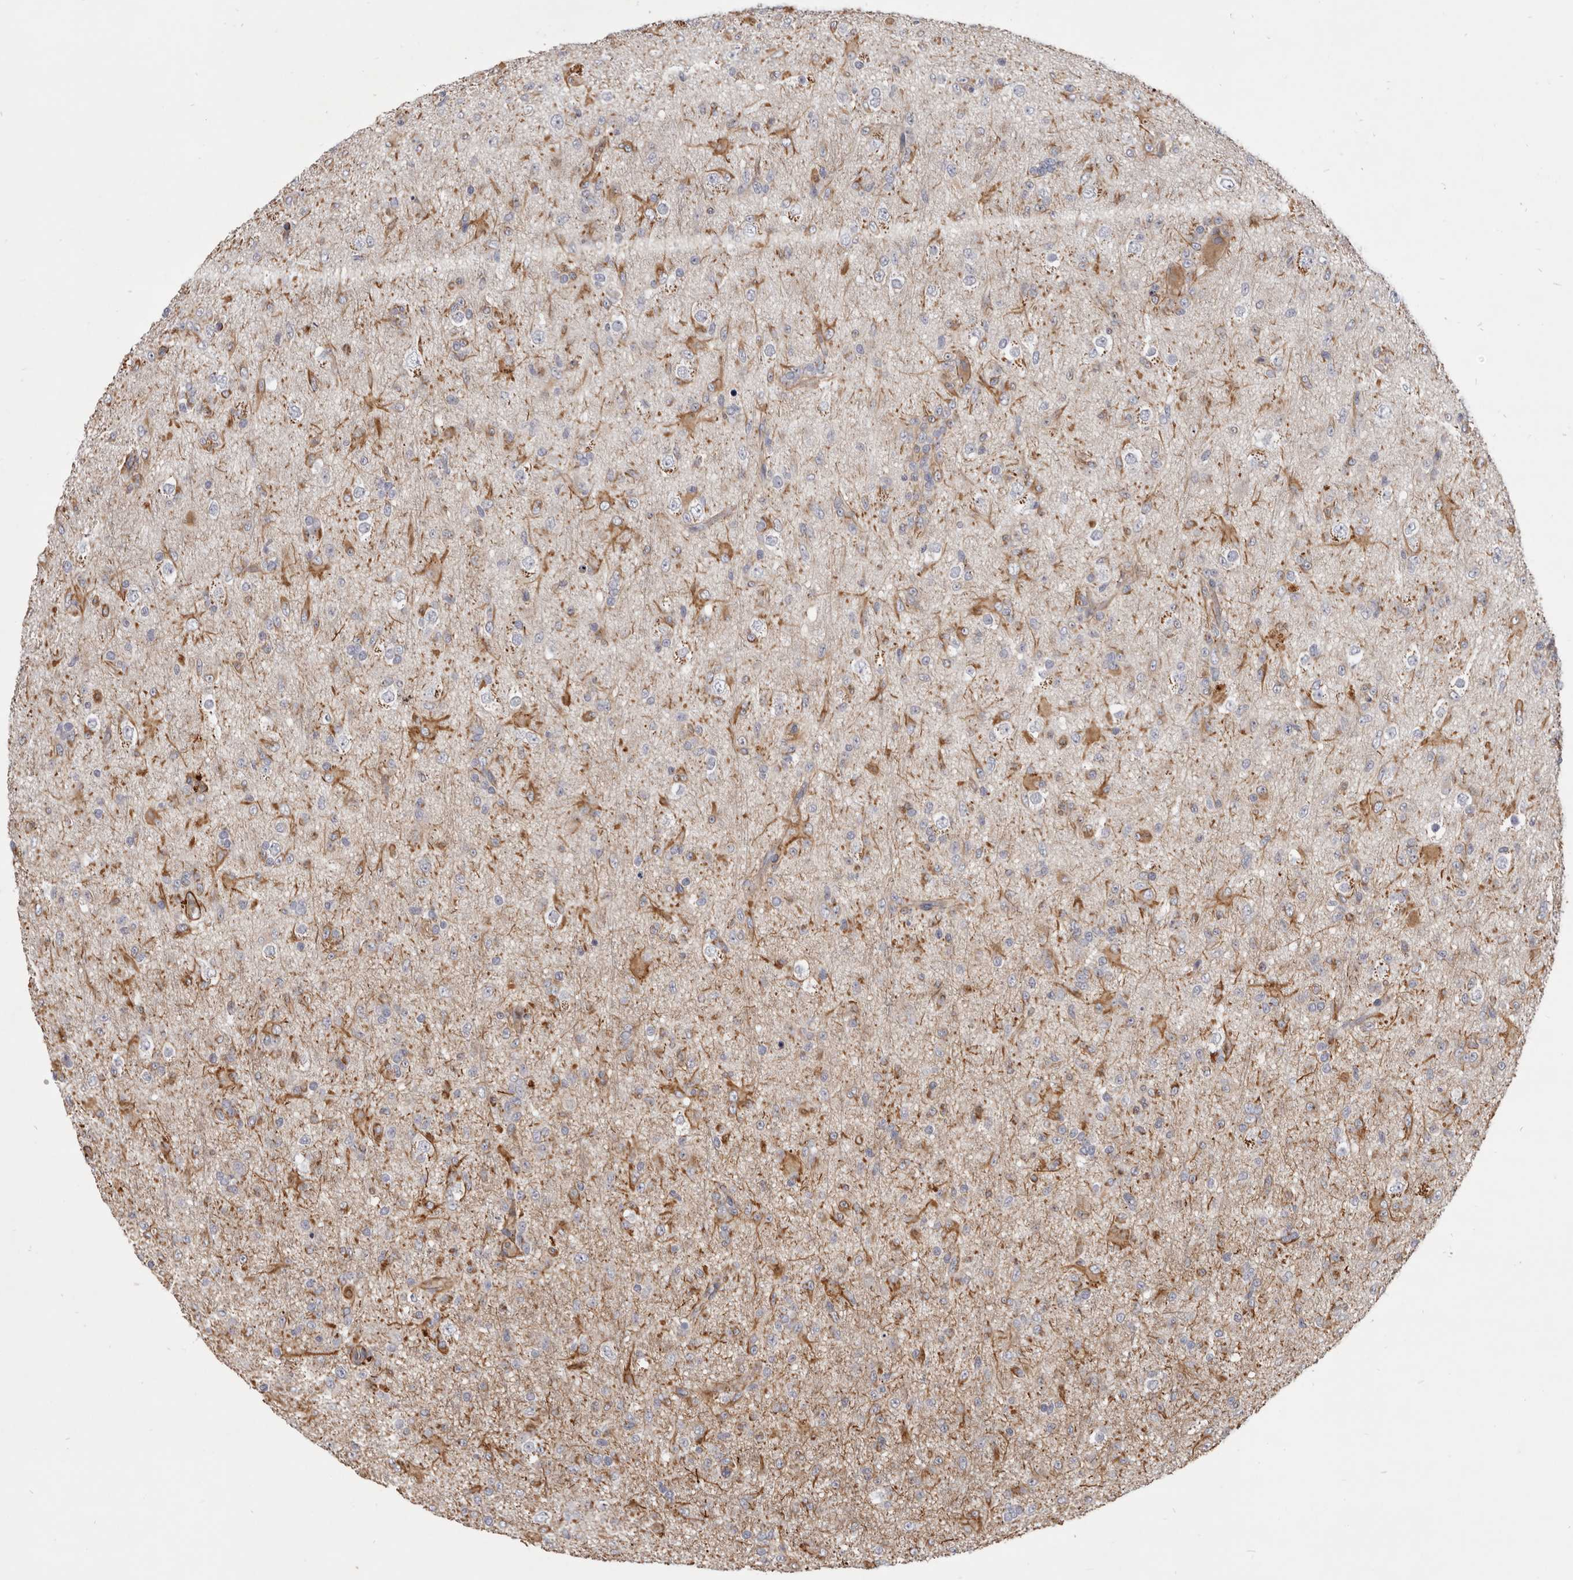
{"staining": {"intensity": "moderate", "quantity": "<25%", "location": "cytoplasmic/membranous"}, "tissue": "glioma", "cell_type": "Tumor cells", "image_type": "cancer", "snomed": [{"axis": "morphology", "description": "Glioma, malignant, Low grade"}, {"axis": "topography", "description": "Brain"}], "caption": "DAB (3,3'-diaminobenzidine) immunohistochemical staining of glioma demonstrates moderate cytoplasmic/membranous protein expression in approximately <25% of tumor cells.", "gene": "CGN", "patient": {"sex": "male", "age": 65}}